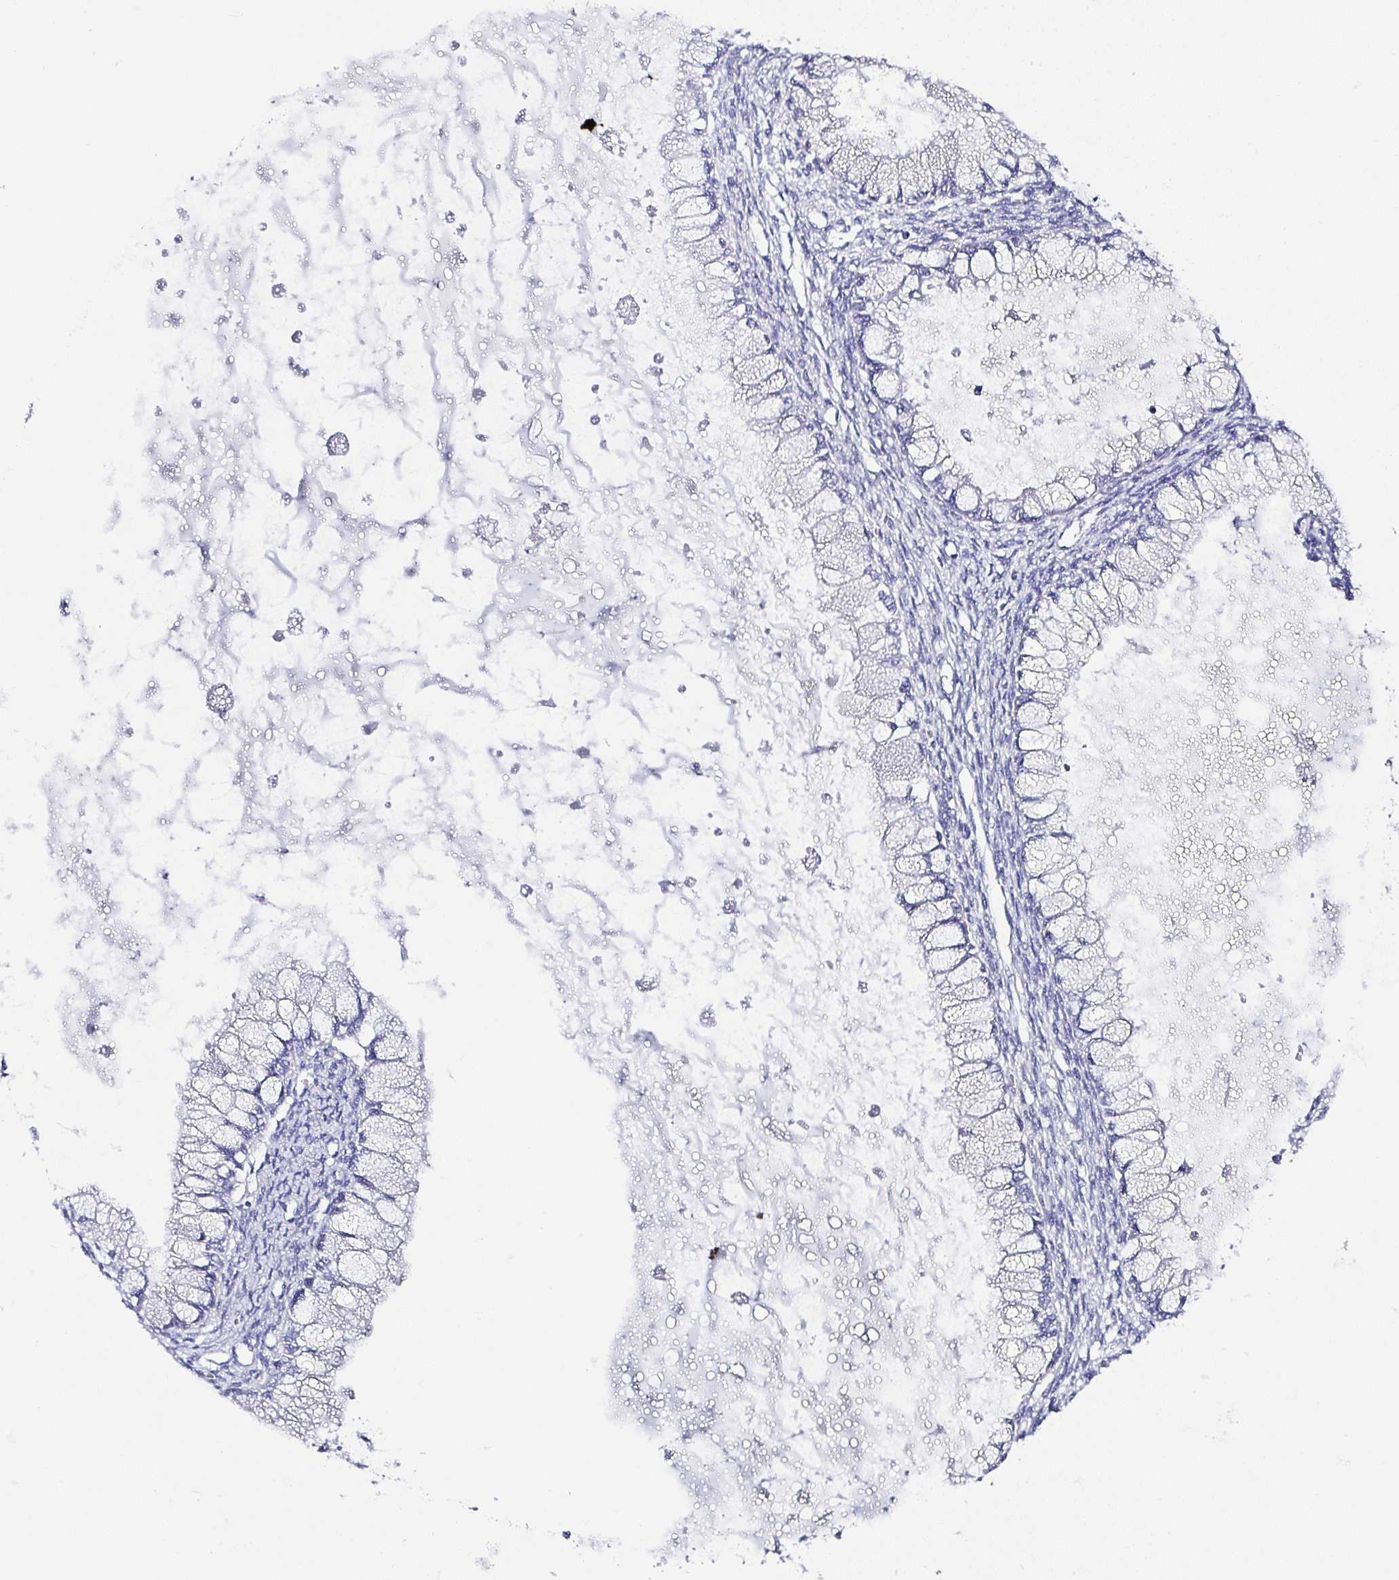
{"staining": {"intensity": "negative", "quantity": "none", "location": "none"}, "tissue": "ovarian cancer", "cell_type": "Tumor cells", "image_type": "cancer", "snomed": [{"axis": "morphology", "description": "Cystadenocarcinoma, mucinous, NOS"}, {"axis": "topography", "description": "Ovary"}], "caption": "Tumor cells are negative for brown protein staining in ovarian mucinous cystadenocarcinoma. (DAB immunohistochemistry (IHC), high magnification).", "gene": "UGT3A1", "patient": {"sex": "female", "age": 34}}